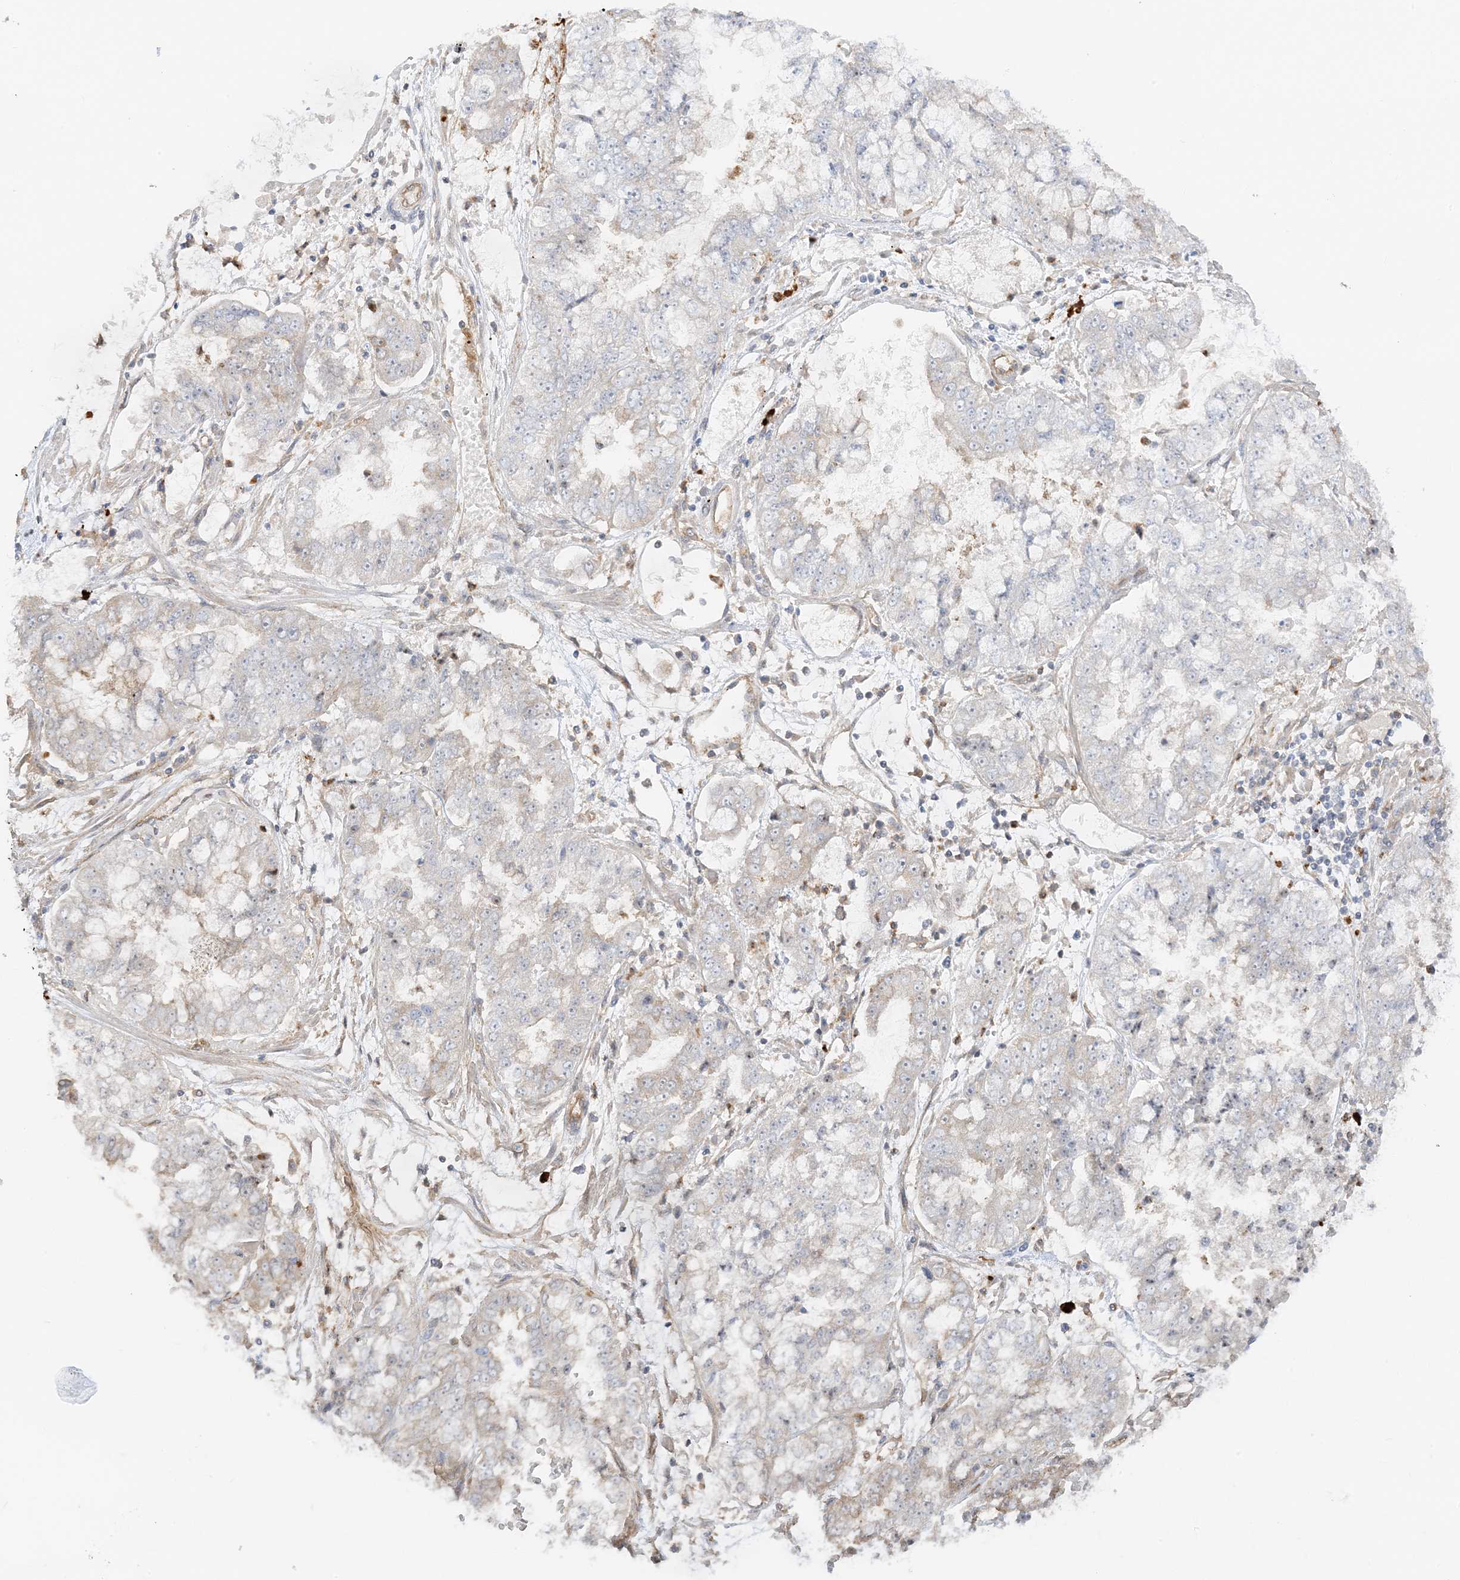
{"staining": {"intensity": "negative", "quantity": "none", "location": "none"}, "tissue": "stomach cancer", "cell_type": "Tumor cells", "image_type": "cancer", "snomed": [{"axis": "morphology", "description": "Adenocarcinoma, NOS"}, {"axis": "topography", "description": "Stomach"}], "caption": "Tumor cells are negative for protein expression in human adenocarcinoma (stomach).", "gene": "UBAP2L", "patient": {"sex": "male", "age": 76}}